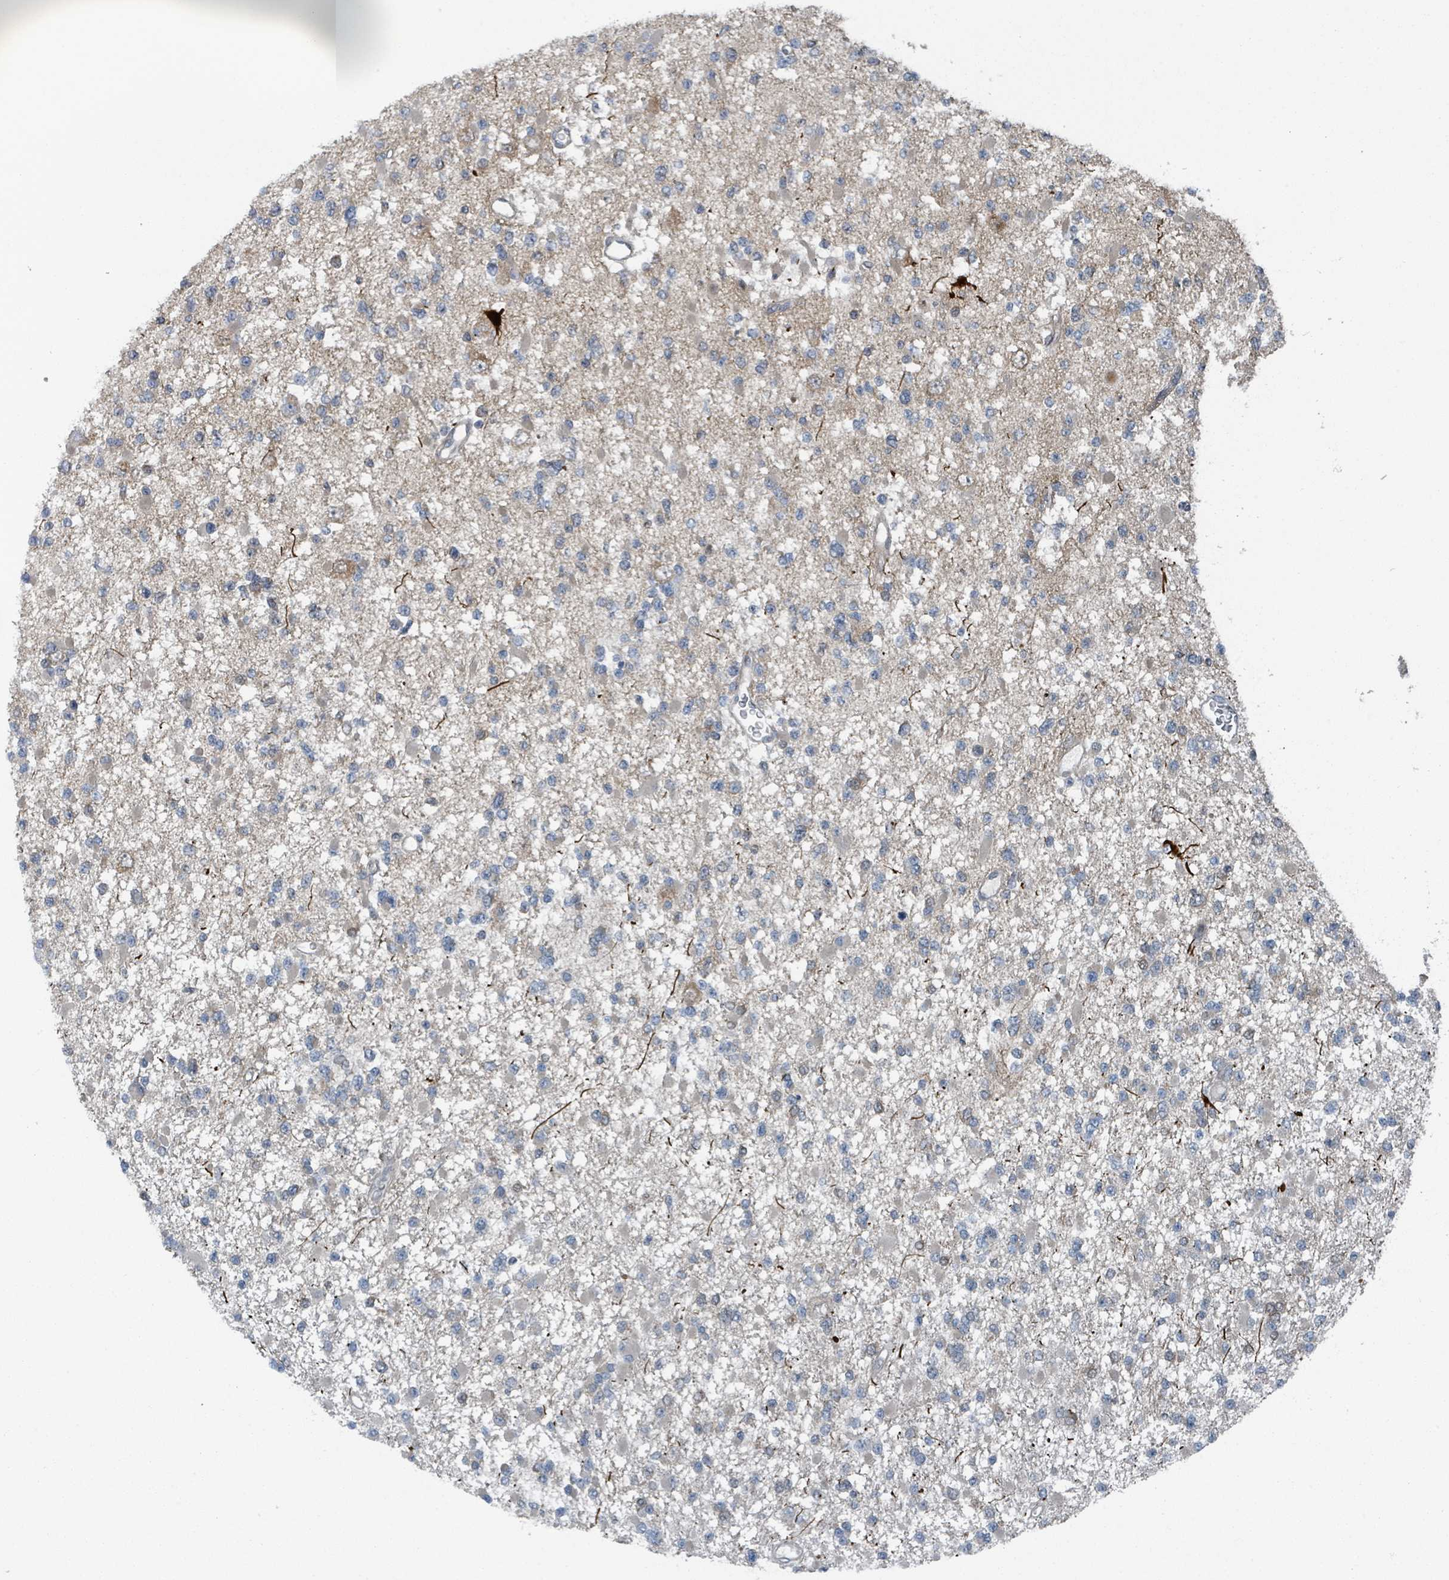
{"staining": {"intensity": "negative", "quantity": "none", "location": "none"}, "tissue": "glioma", "cell_type": "Tumor cells", "image_type": "cancer", "snomed": [{"axis": "morphology", "description": "Glioma, malignant, Low grade"}, {"axis": "topography", "description": "Brain"}], "caption": "There is no significant staining in tumor cells of glioma.", "gene": "GOLGA7", "patient": {"sex": "female", "age": 22}}